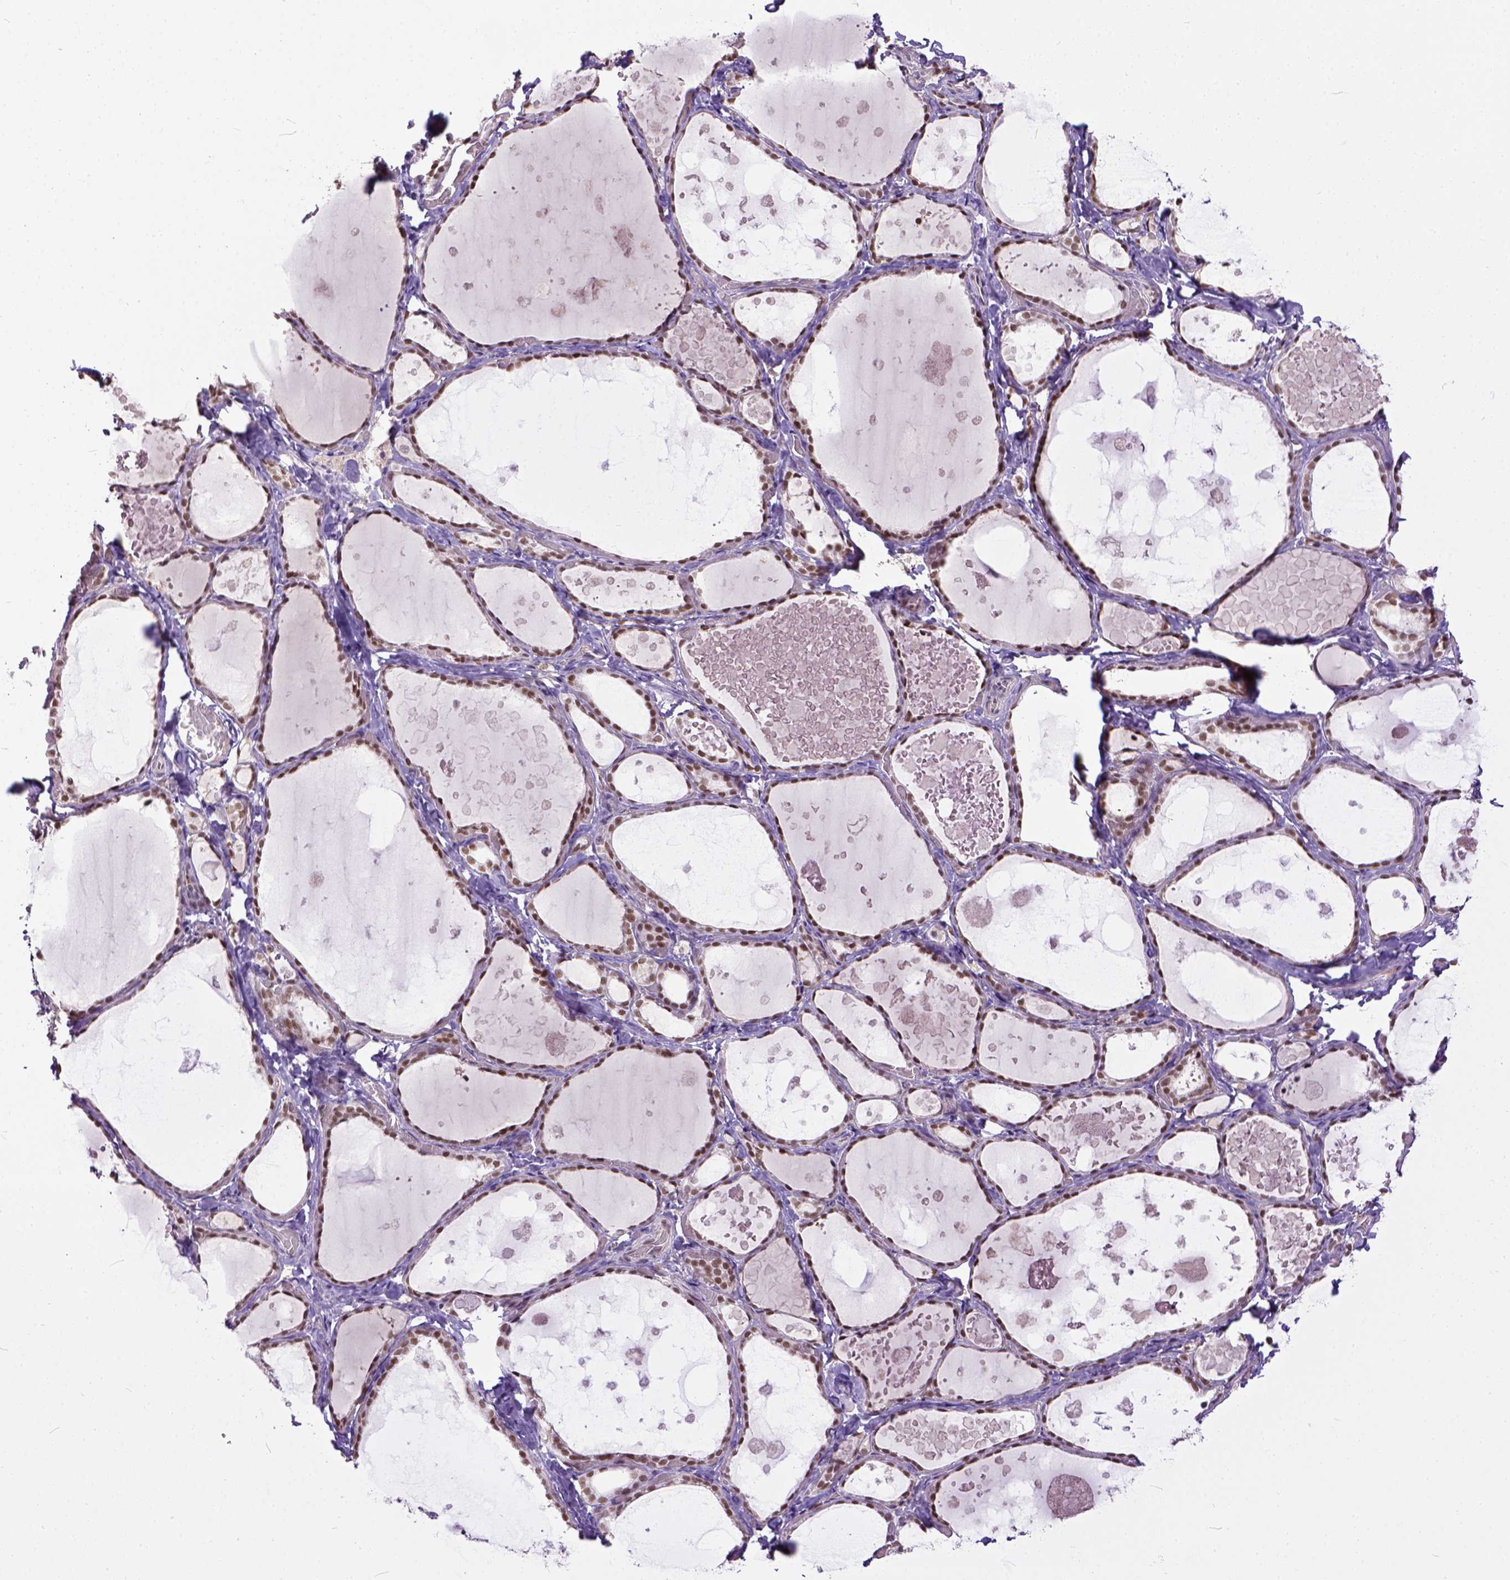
{"staining": {"intensity": "moderate", "quantity": ">75%", "location": "nuclear"}, "tissue": "thyroid gland", "cell_type": "Glandular cells", "image_type": "normal", "snomed": [{"axis": "morphology", "description": "Normal tissue, NOS"}, {"axis": "topography", "description": "Thyroid gland"}], "caption": "Immunohistochemical staining of normal human thyroid gland shows >75% levels of moderate nuclear protein positivity in approximately >75% of glandular cells.", "gene": "ERCC1", "patient": {"sex": "female", "age": 56}}